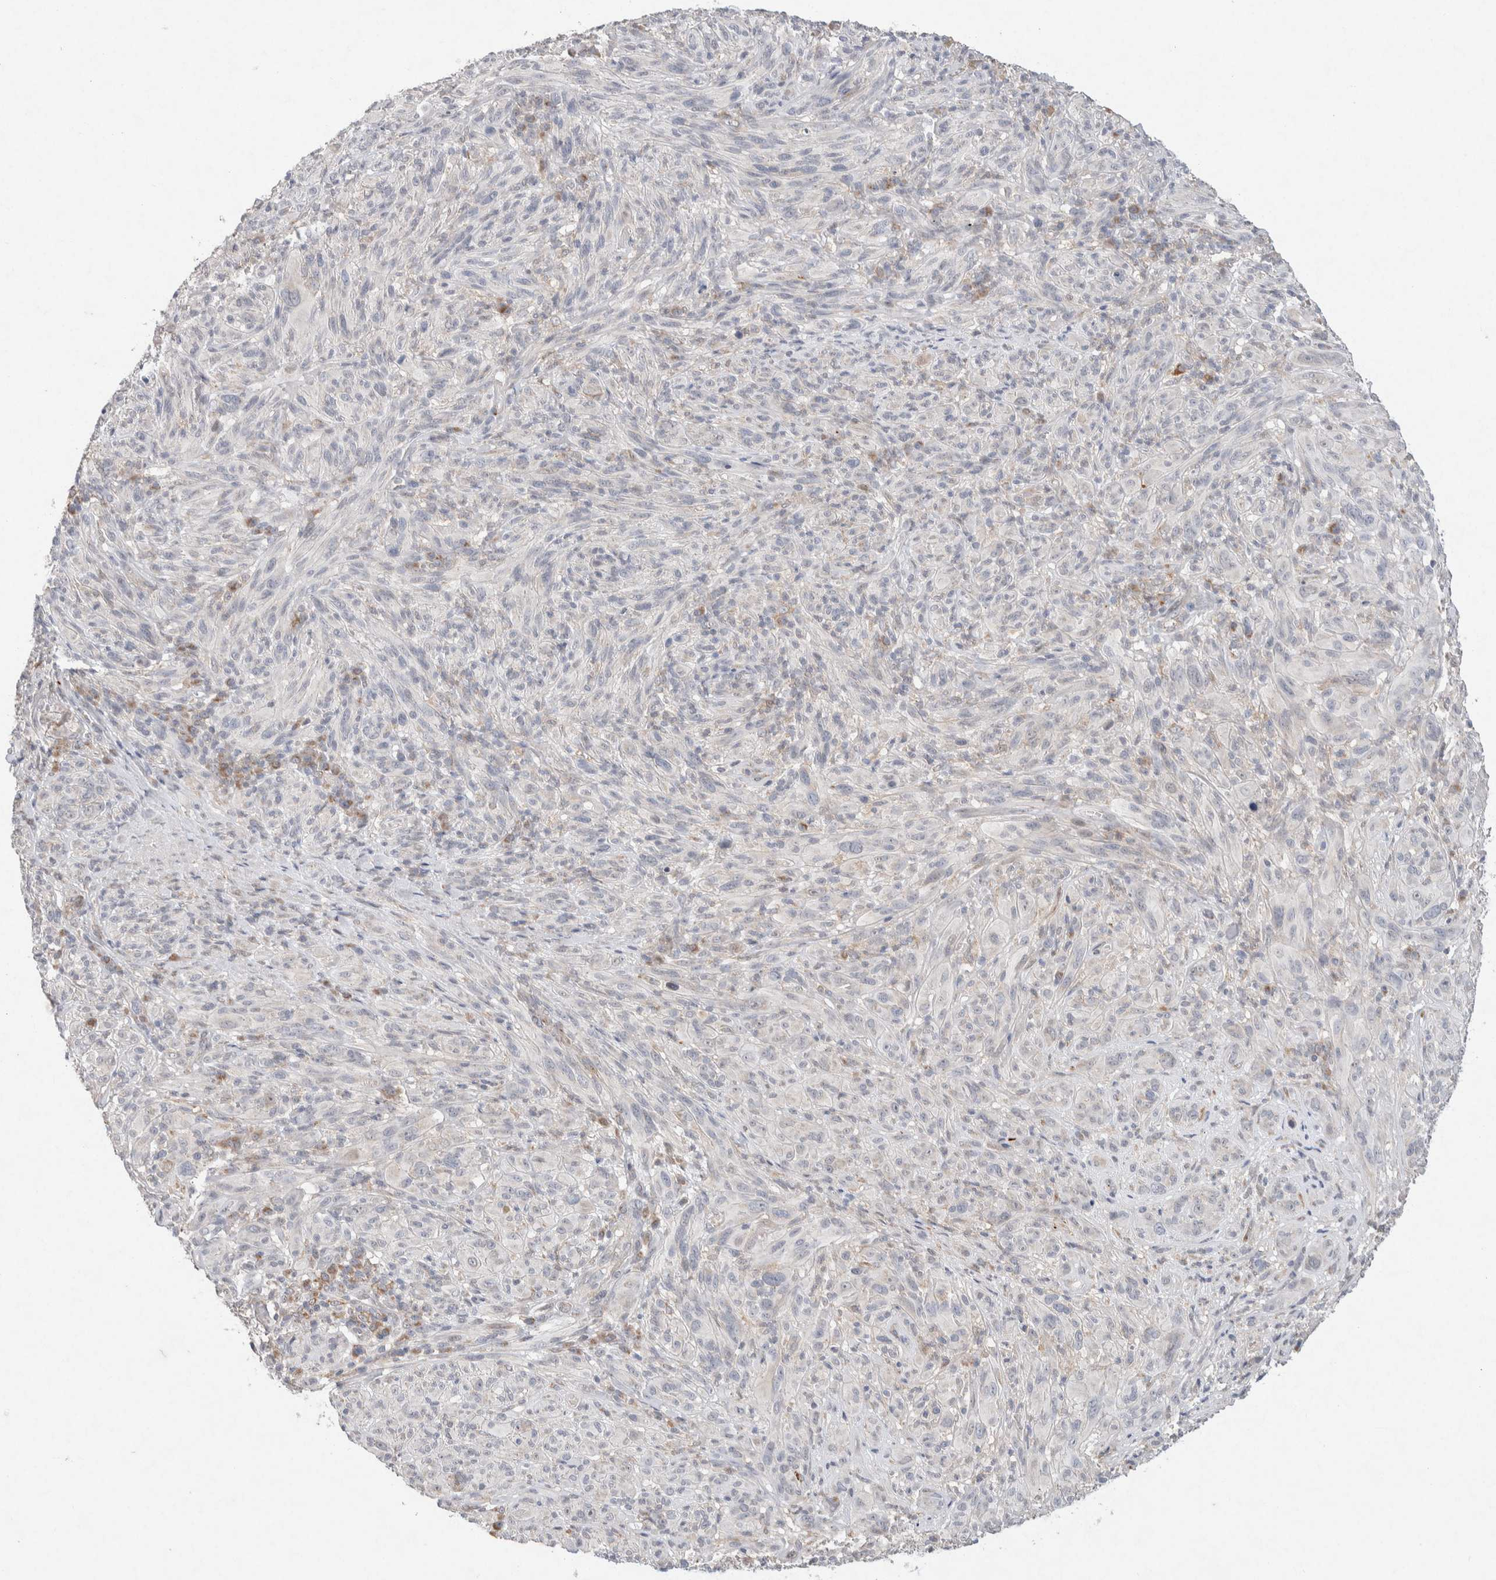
{"staining": {"intensity": "negative", "quantity": "none", "location": "none"}, "tissue": "melanoma", "cell_type": "Tumor cells", "image_type": "cancer", "snomed": [{"axis": "morphology", "description": "Malignant melanoma, NOS"}, {"axis": "topography", "description": "Skin of head"}], "caption": "The photomicrograph shows no significant positivity in tumor cells of melanoma.", "gene": "CMTM4", "patient": {"sex": "male", "age": 96}}